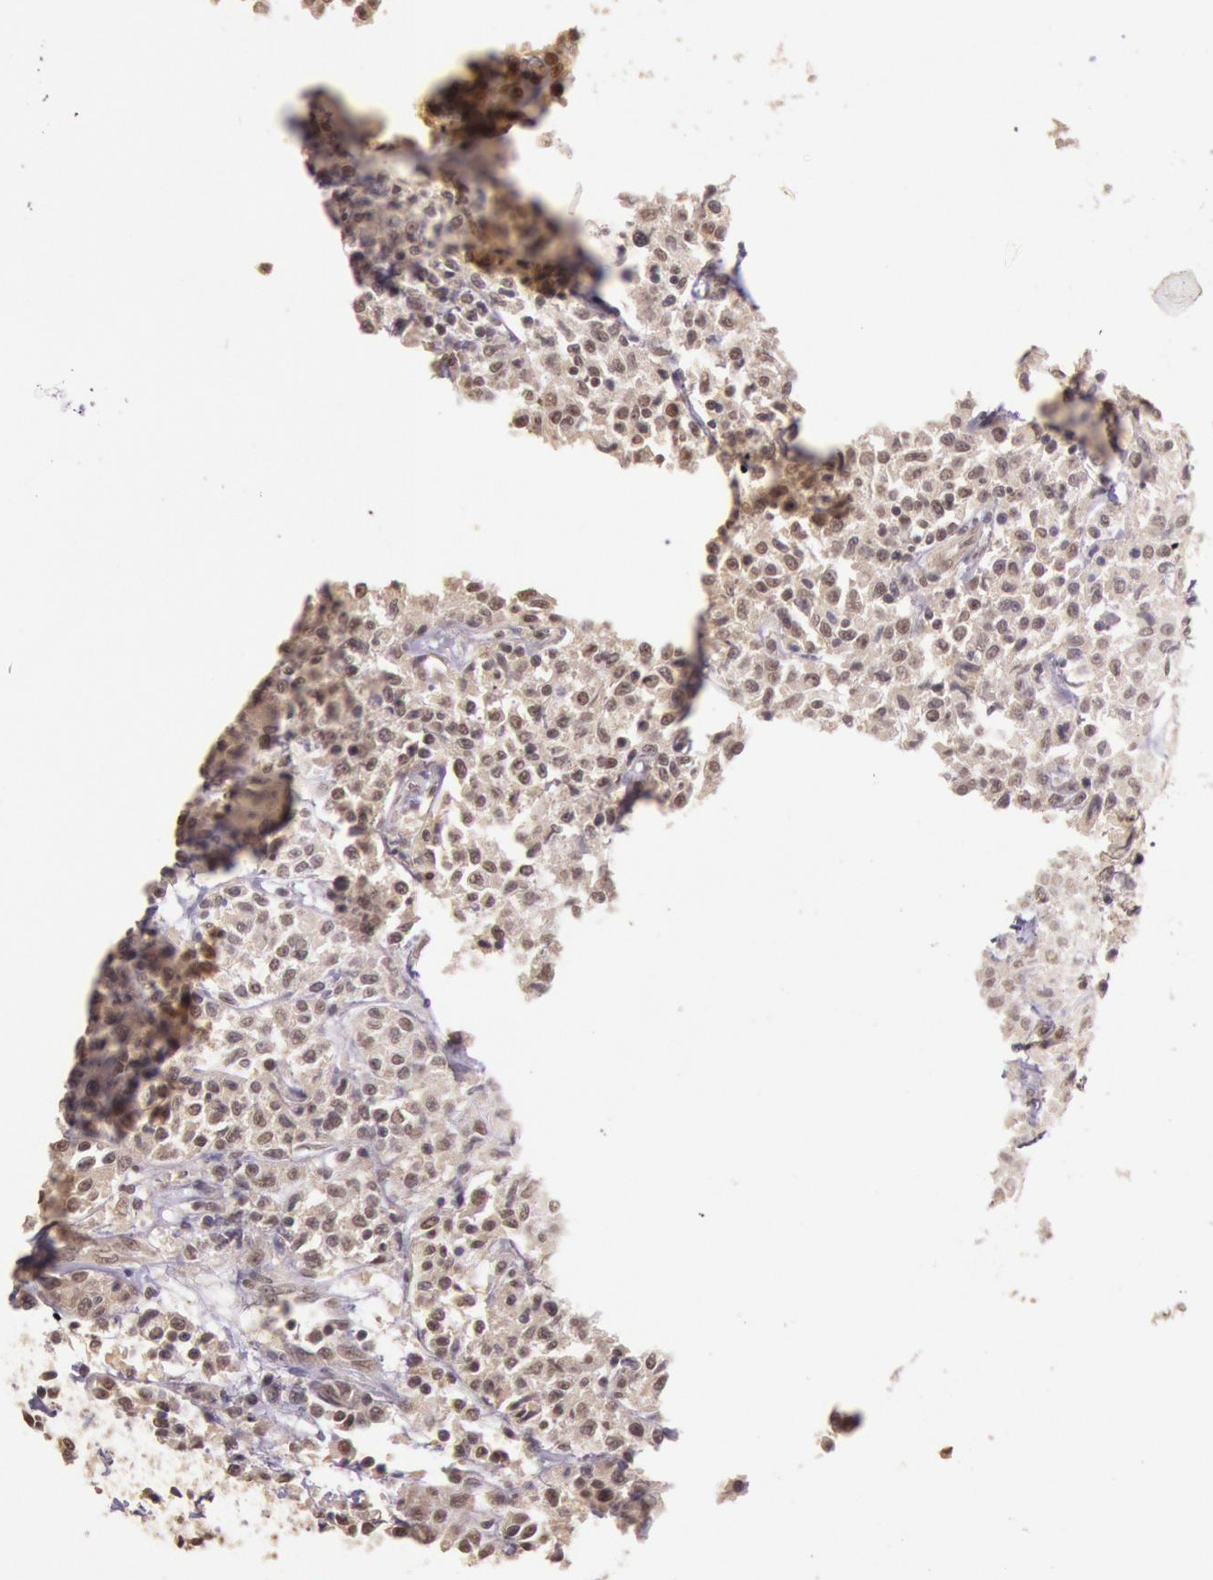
{"staining": {"intensity": "weak", "quantity": "25%-75%", "location": "cytoplasmic/membranous"}, "tissue": "lymphoma", "cell_type": "Tumor cells", "image_type": "cancer", "snomed": [{"axis": "morphology", "description": "Malignant lymphoma, non-Hodgkin's type, Low grade"}, {"axis": "topography", "description": "Small intestine"}], "caption": "There is low levels of weak cytoplasmic/membranous staining in tumor cells of lymphoma, as demonstrated by immunohistochemical staining (brown color).", "gene": "RTL10", "patient": {"sex": "female", "age": 59}}